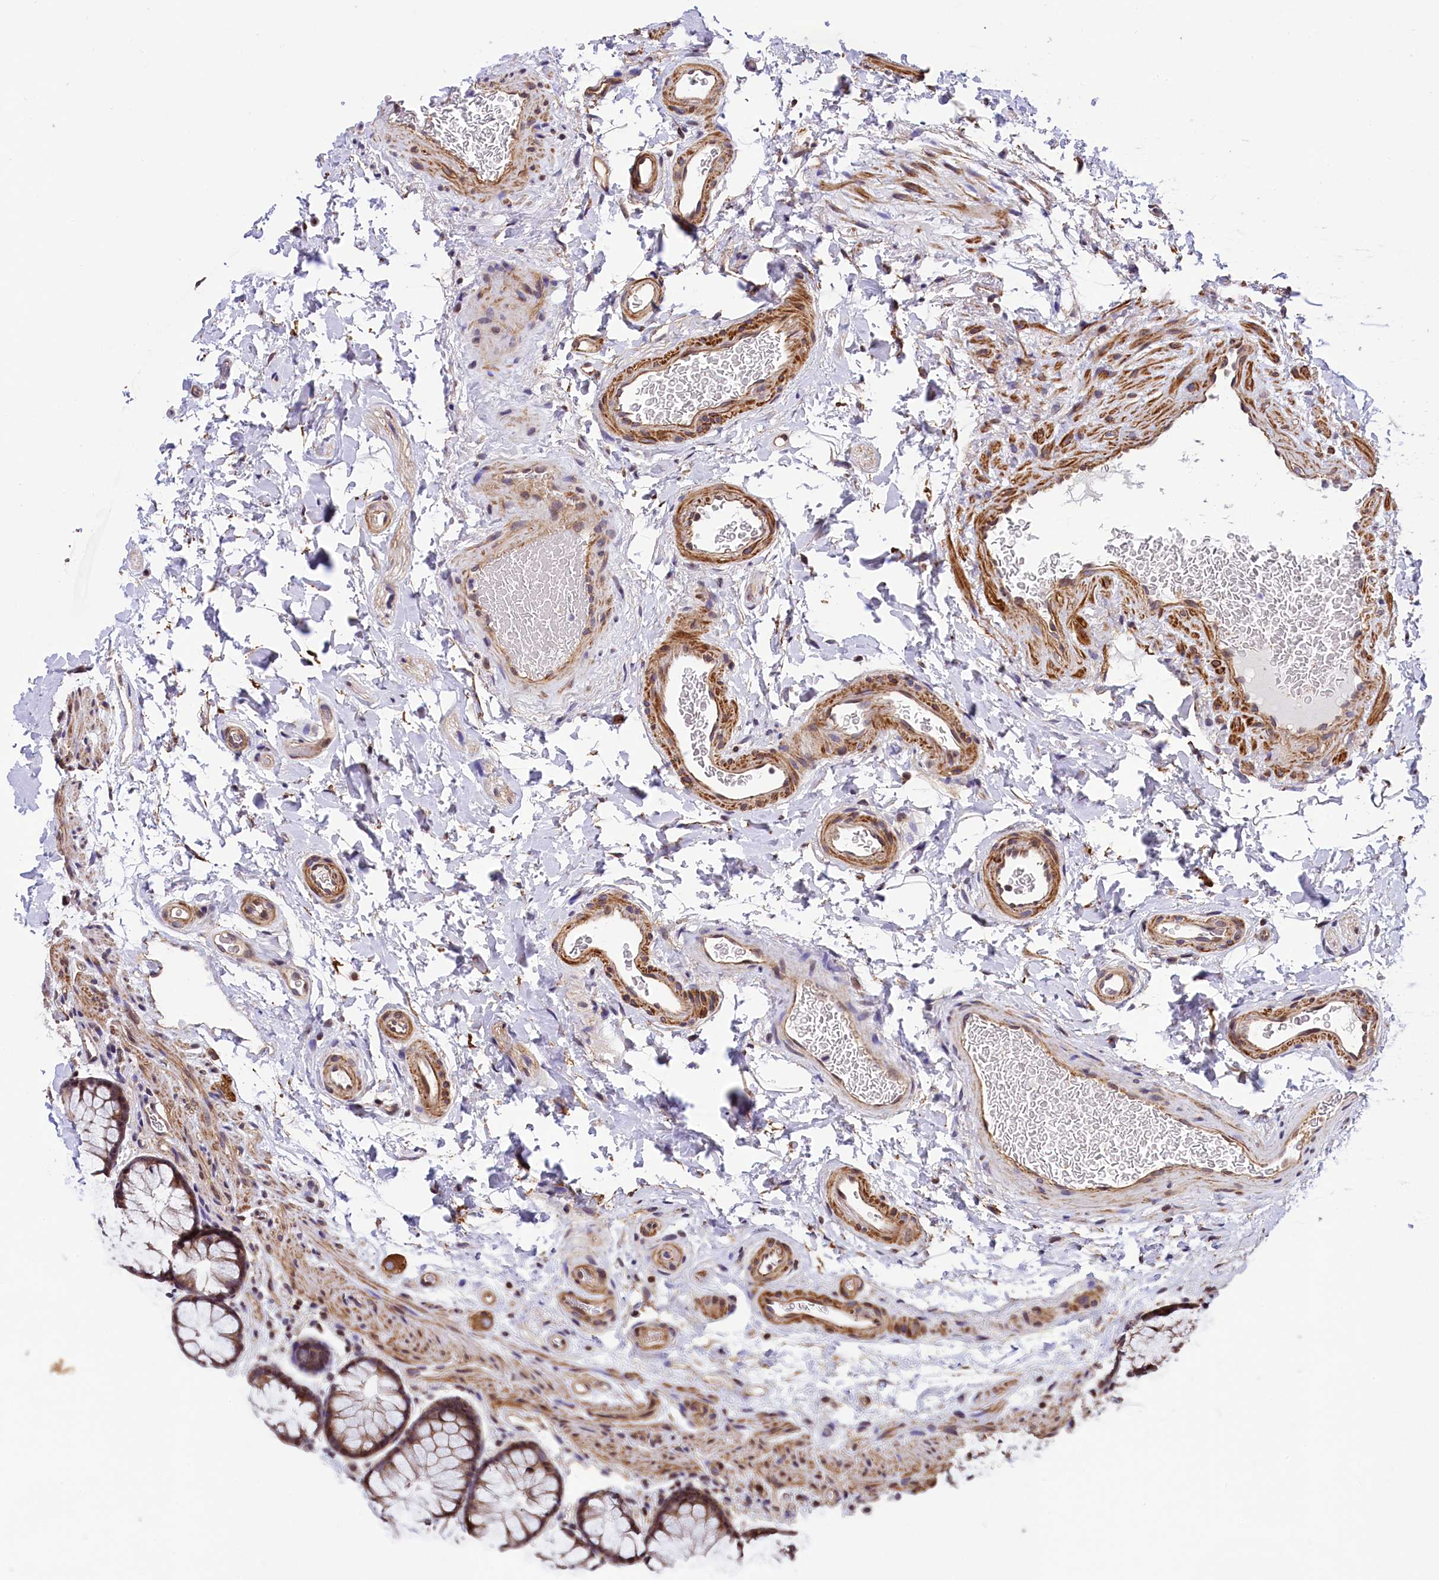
{"staining": {"intensity": "moderate", "quantity": ">75%", "location": "cytoplasmic/membranous"}, "tissue": "colon", "cell_type": "Endothelial cells", "image_type": "normal", "snomed": [{"axis": "morphology", "description": "Normal tissue, NOS"}, {"axis": "topography", "description": "Colon"}], "caption": "Colon stained for a protein (brown) demonstrates moderate cytoplasmic/membranous positive positivity in about >75% of endothelial cells.", "gene": "ZNF2", "patient": {"sex": "female", "age": 82}}